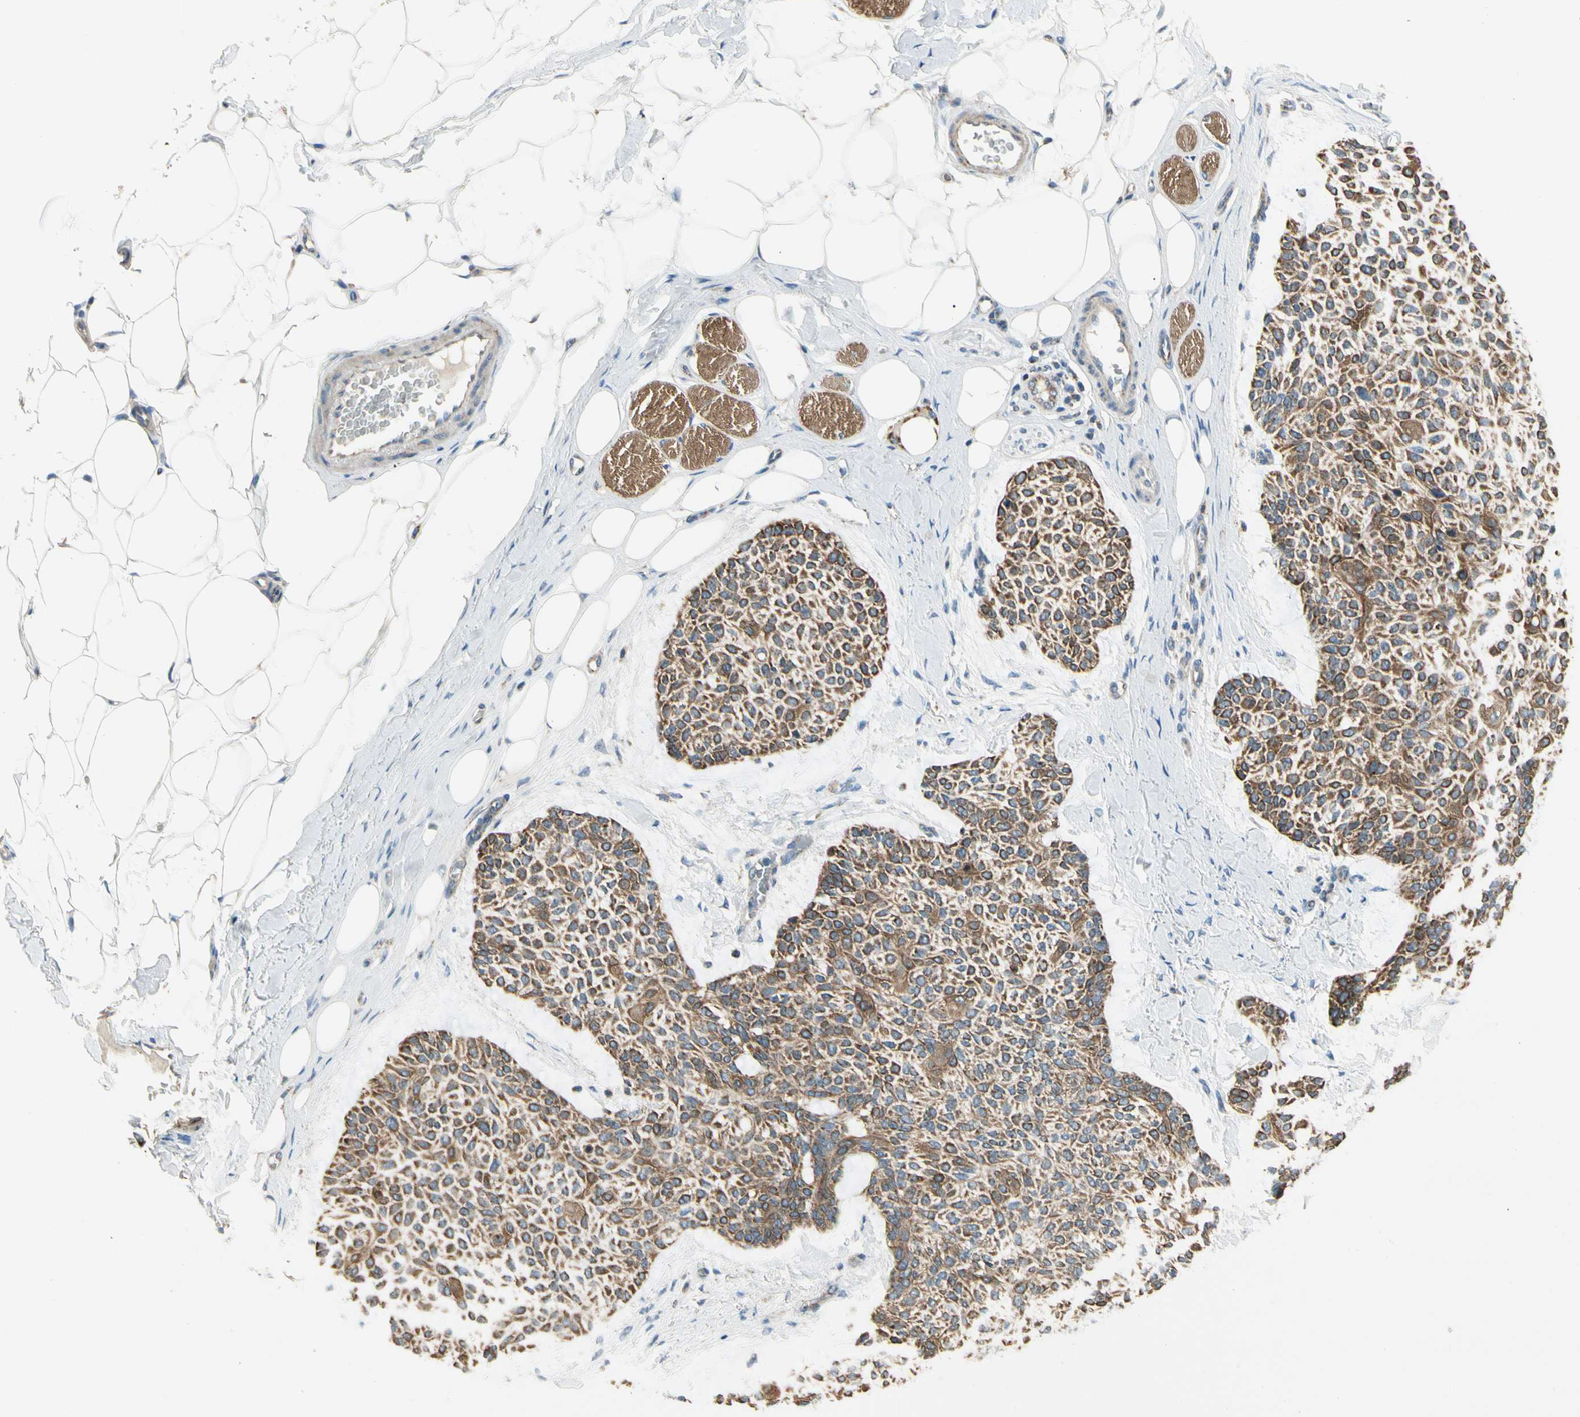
{"staining": {"intensity": "strong", "quantity": ">75%", "location": "cytoplasmic/membranous"}, "tissue": "skin cancer", "cell_type": "Tumor cells", "image_type": "cancer", "snomed": [{"axis": "morphology", "description": "Normal tissue, NOS"}, {"axis": "morphology", "description": "Basal cell carcinoma"}, {"axis": "topography", "description": "Skin"}], "caption": "An image of skin basal cell carcinoma stained for a protein exhibits strong cytoplasmic/membranous brown staining in tumor cells.", "gene": "EPHB3", "patient": {"sex": "female", "age": 70}}